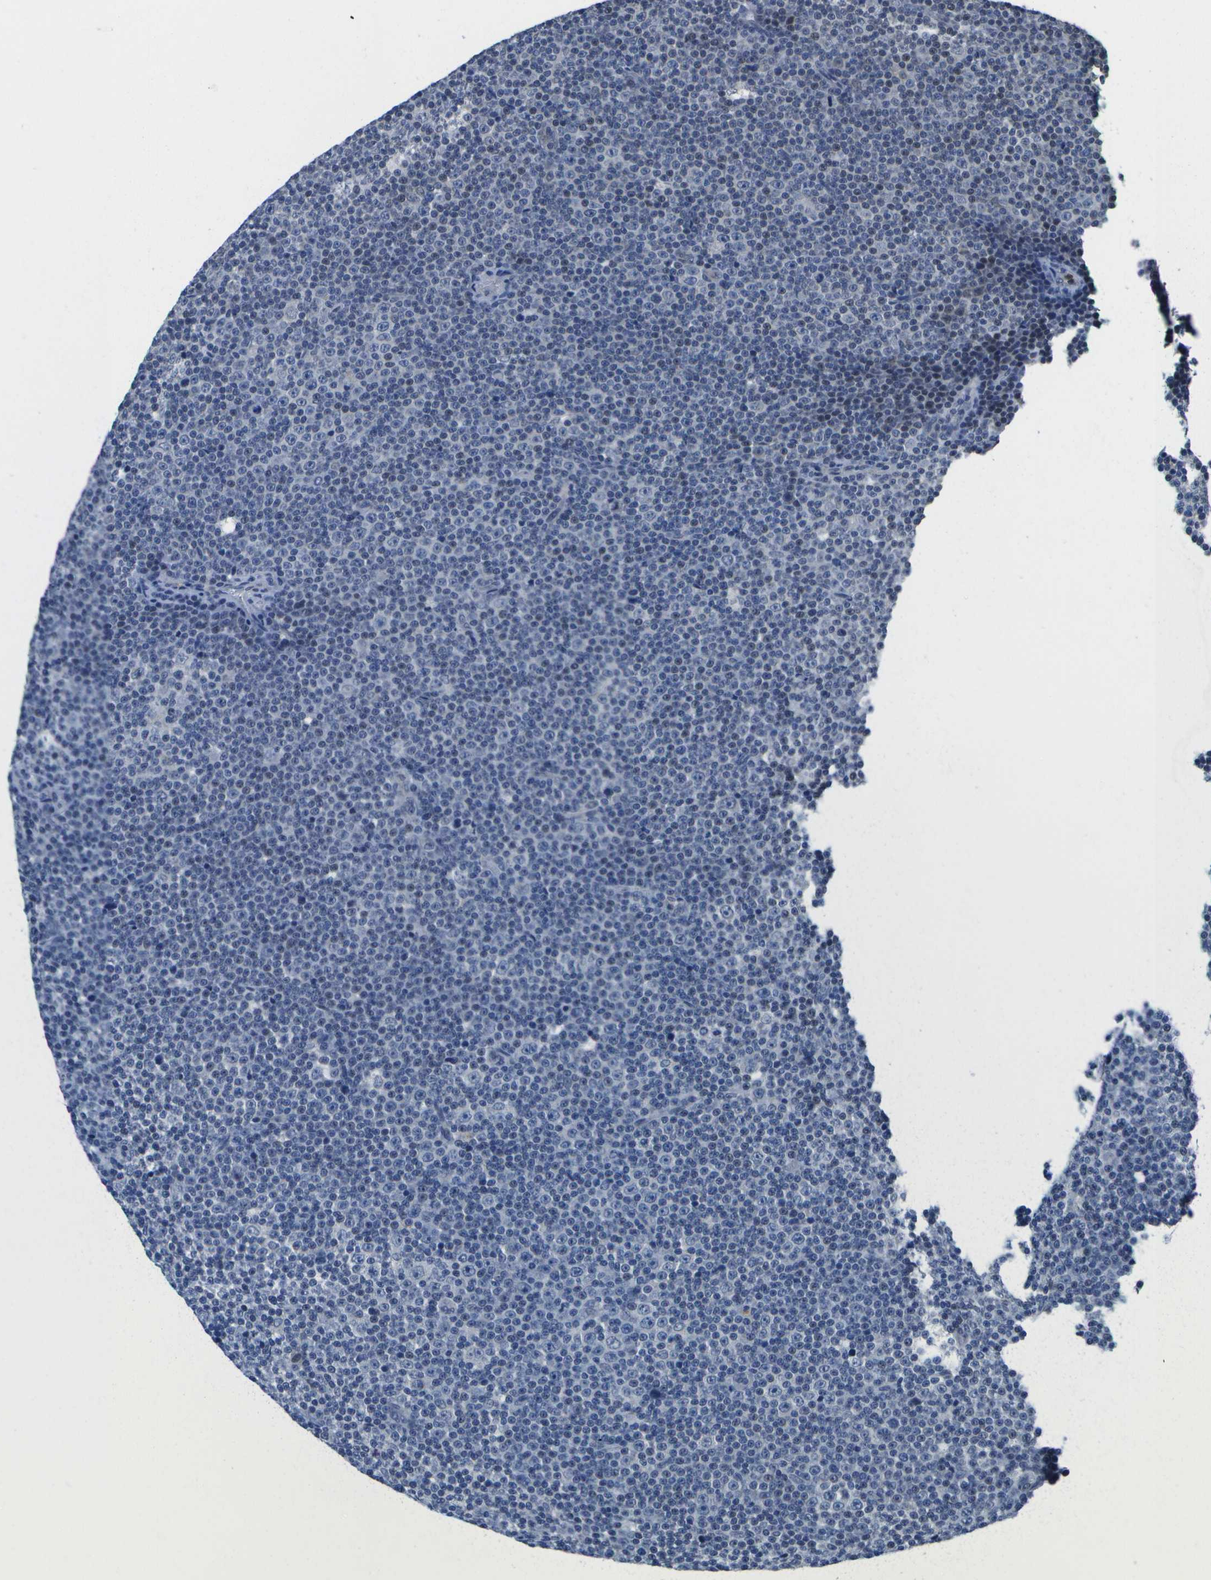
{"staining": {"intensity": "negative", "quantity": "none", "location": "none"}, "tissue": "lymphoma", "cell_type": "Tumor cells", "image_type": "cancer", "snomed": [{"axis": "morphology", "description": "Malignant lymphoma, non-Hodgkin's type, Low grade"}, {"axis": "topography", "description": "Lymph node"}], "caption": "There is no significant positivity in tumor cells of low-grade malignant lymphoma, non-Hodgkin's type.", "gene": "DSE", "patient": {"sex": "female", "age": 67}}